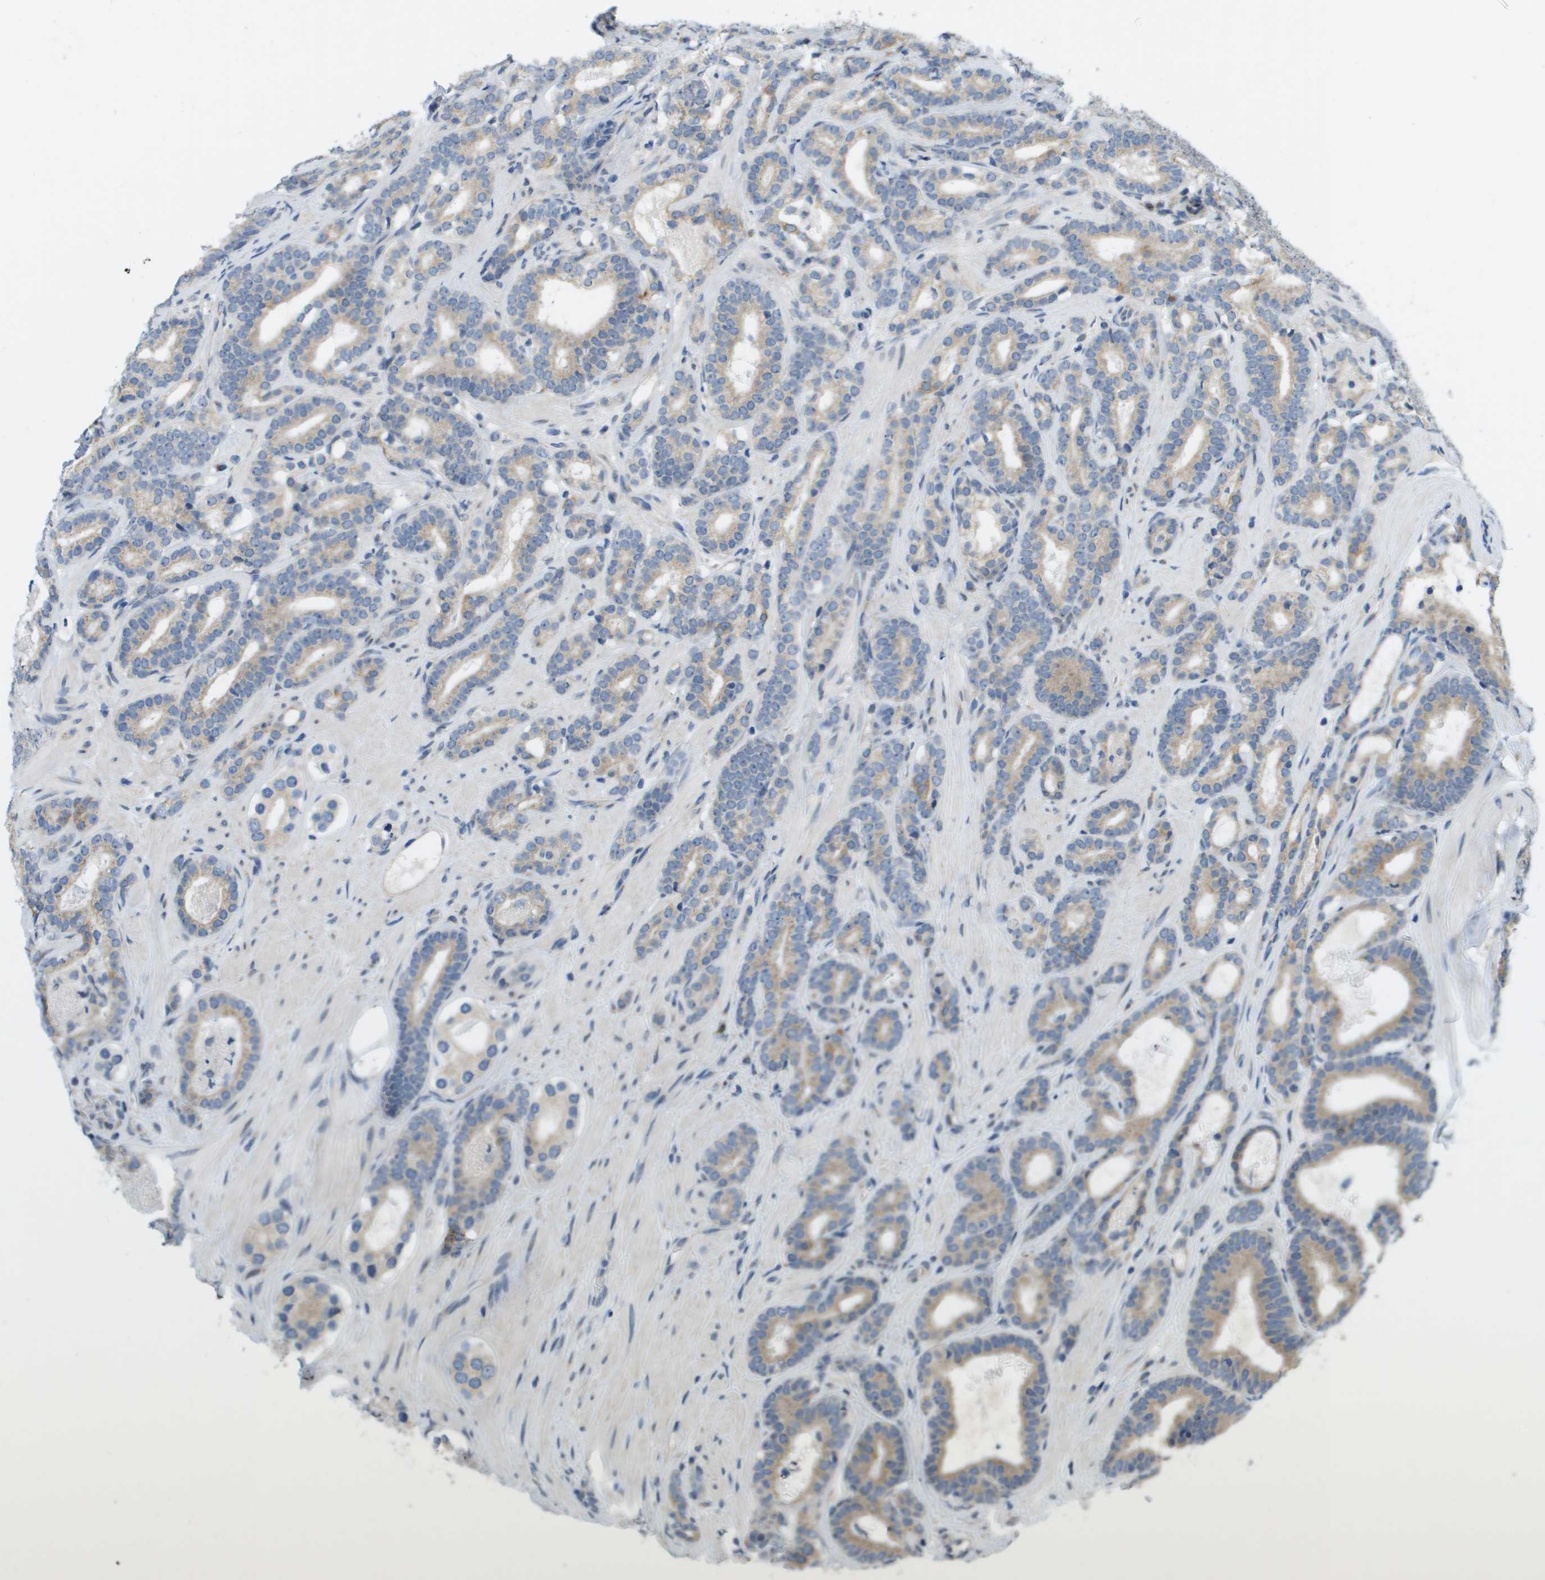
{"staining": {"intensity": "weak", "quantity": "25%-75%", "location": "cytoplasmic/membranous"}, "tissue": "prostate cancer", "cell_type": "Tumor cells", "image_type": "cancer", "snomed": [{"axis": "morphology", "description": "Adenocarcinoma, High grade"}, {"axis": "topography", "description": "Prostate"}], "caption": "A low amount of weak cytoplasmic/membranous positivity is appreciated in approximately 25%-75% of tumor cells in prostate cancer (high-grade adenocarcinoma) tissue.", "gene": "IFNLR1", "patient": {"sex": "male", "age": 60}}